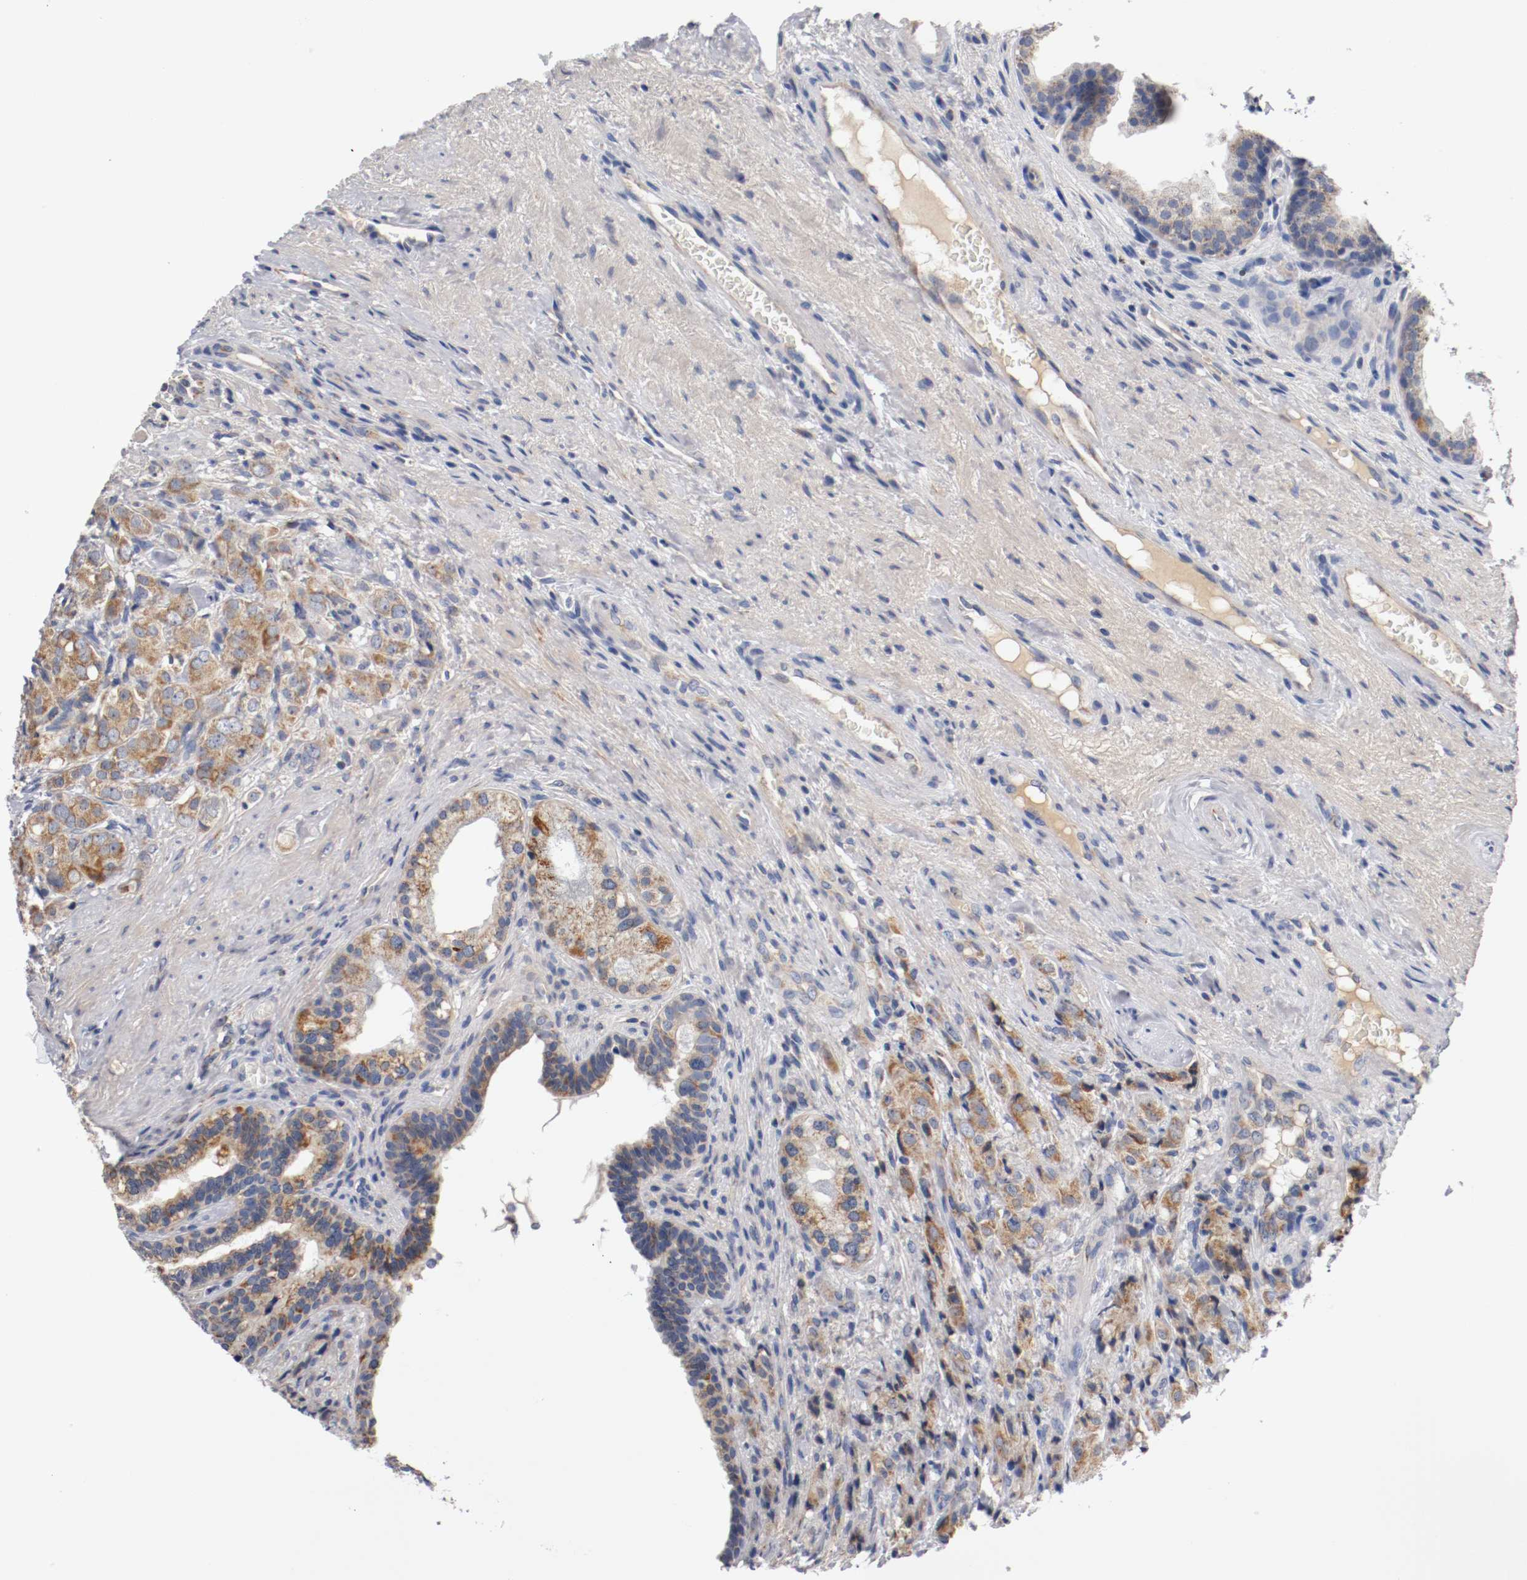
{"staining": {"intensity": "moderate", "quantity": "25%-75%", "location": "cytoplasmic/membranous"}, "tissue": "prostate cancer", "cell_type": "Tumor cells", "image_type": "cancer", "snomed": [{"axis": "morphology", "description": "Adenocarcinoma, High grade"}, {"axis": "topography", "description": "Prostate"}], "caption": "Prostate adenocarcinoma (high-grade) stained for a protein displays moderate cytoplasmic/membranous positivity in tumor cells.", "gene": "PCSK6", "patient": {"sex": "male", "age": 68}}